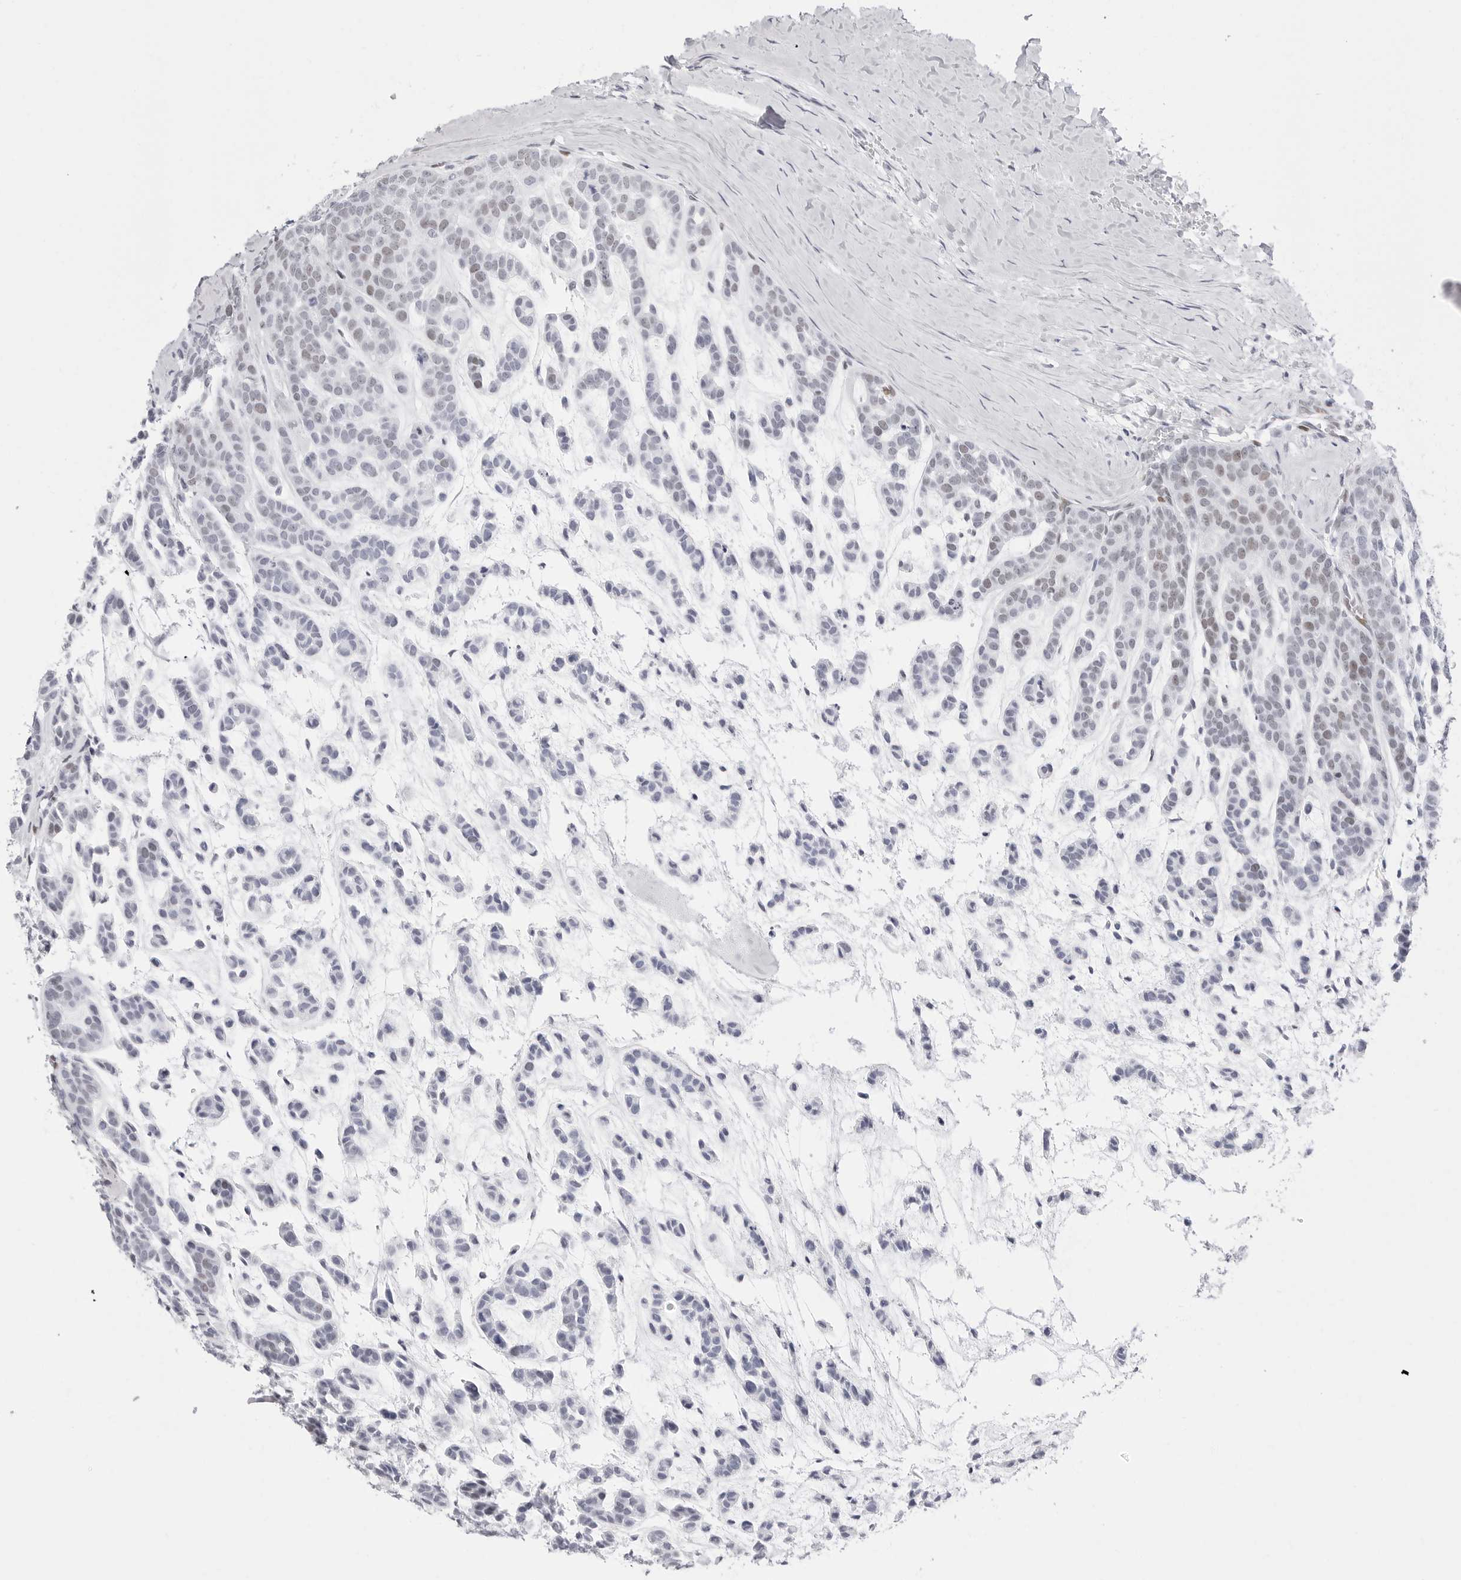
{"staining": {"intensity": "weak", "quantity": "<25%", "location": "nuclear"}, "tissue": "head and neck cancer", "cell_type": "Tumor cells", "image_type": "cancer", "snomed": [{"axis": "morphology", "description": "Adenocarcinoma, NOS"}, {"axis": "morphology", "description": "Adenoma, NOS"}, {"axis": "topography", "description": "Head-Neck"}], "caption": "This is an IHC image of human adenoma (head and neck). There is no staining in tumor cells.", "gene": "NASP", "patient": {"sex": "female", "age": 55}}